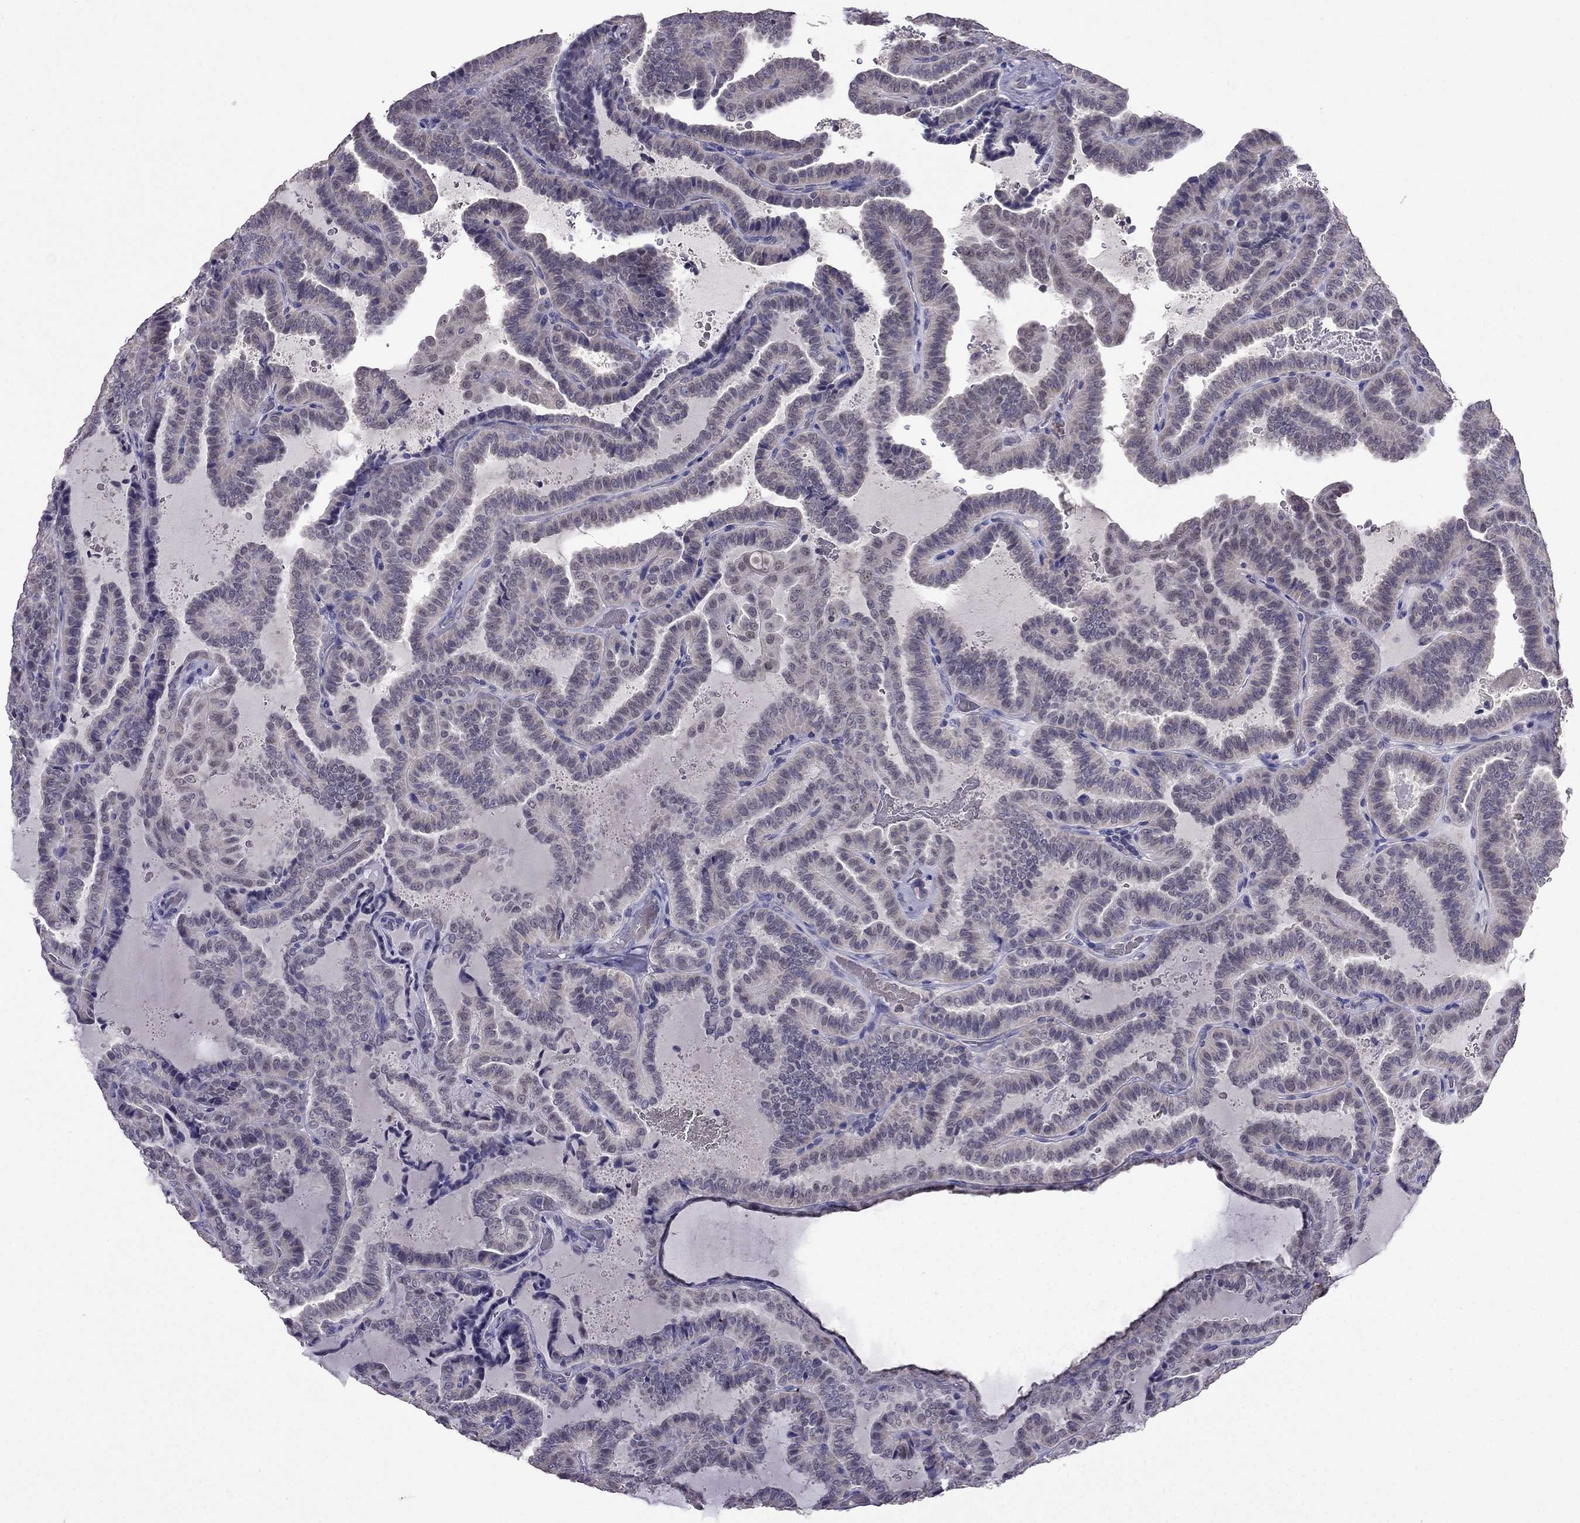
{"staining": {"intensity": "negative", "quantity": "none", "location": "none"}, "tissue": "thyroid cancer", "cell_type": "Tumor cells", "image_type": "cancer", "snomed": [{"axis": "morphology", "description": "Papillary adenocarcinoma, NOS"}, {"axis": "topography", "description": "Thyroid gland"}], "caption": "Tumor cells show no significant protein expression in papillary adenocarcinoma (thyroid). (Brightfield microscopy of DAB immunohistochemistry at high magnification).", "gene": "AQP9", "patient": {"sex": "female", "age": 39}}